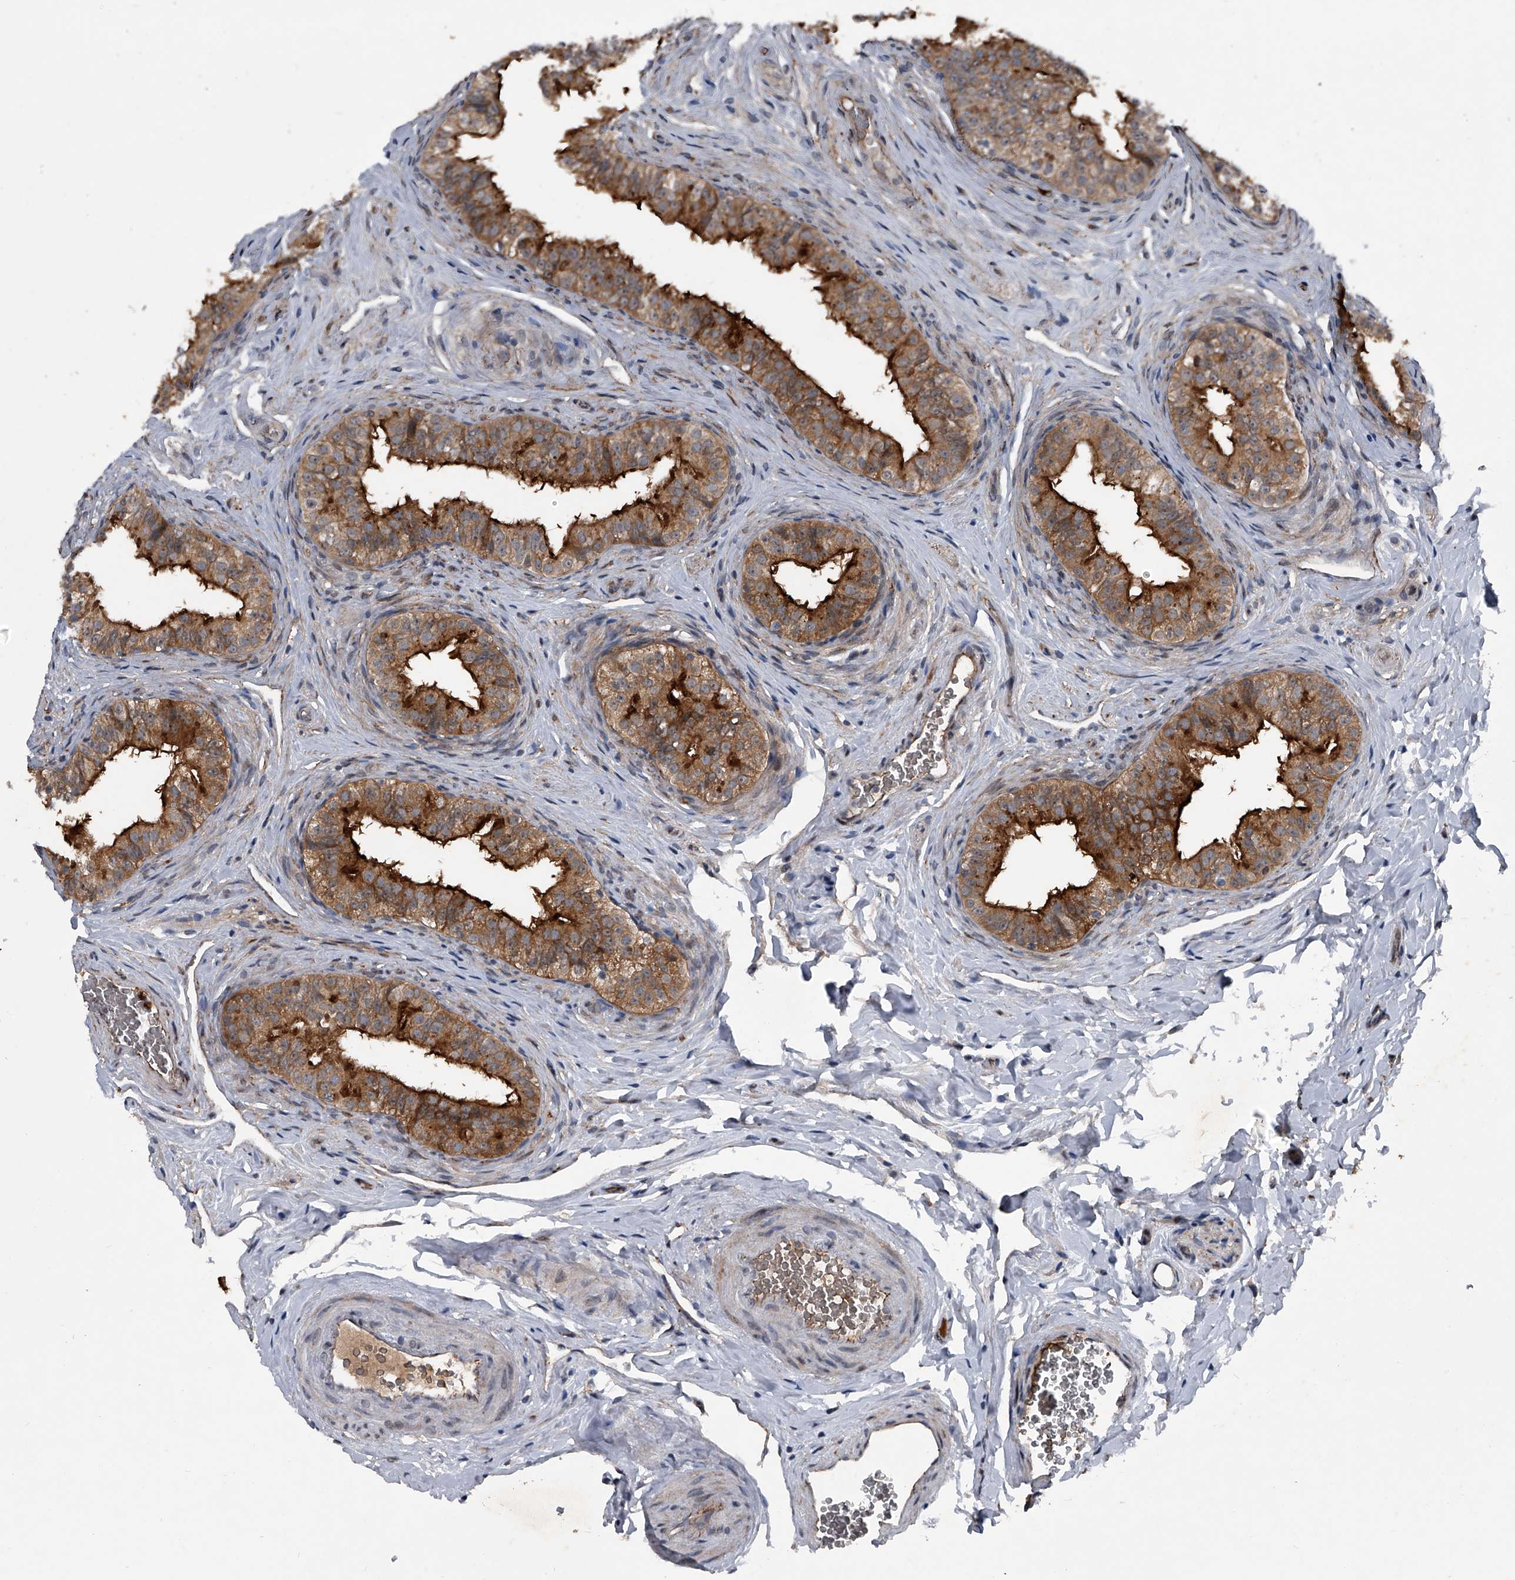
{"staining": {"intensity": "strong", "quantity": "25%-75%", "location": "cytoplasmic/membranous"}, "tissue": "epididymis", "cell_type": "Glandular cells", "image_type": "normal", "snomed": [{"axis": "morphology", "description": "Normal tissue, NOS"}, {"axis": "topography", "description": "Epididymis"}], "caption": "This image exhibits benign epididymis stained with IHC to label a protein in brown. The cytoplasmic/membranous of glandular cells show strong positivity for the protein. Nuclei are counter-stained blue.", "gene": "MAPKAP1", "patient": {"sex": "male", "age": 49}}